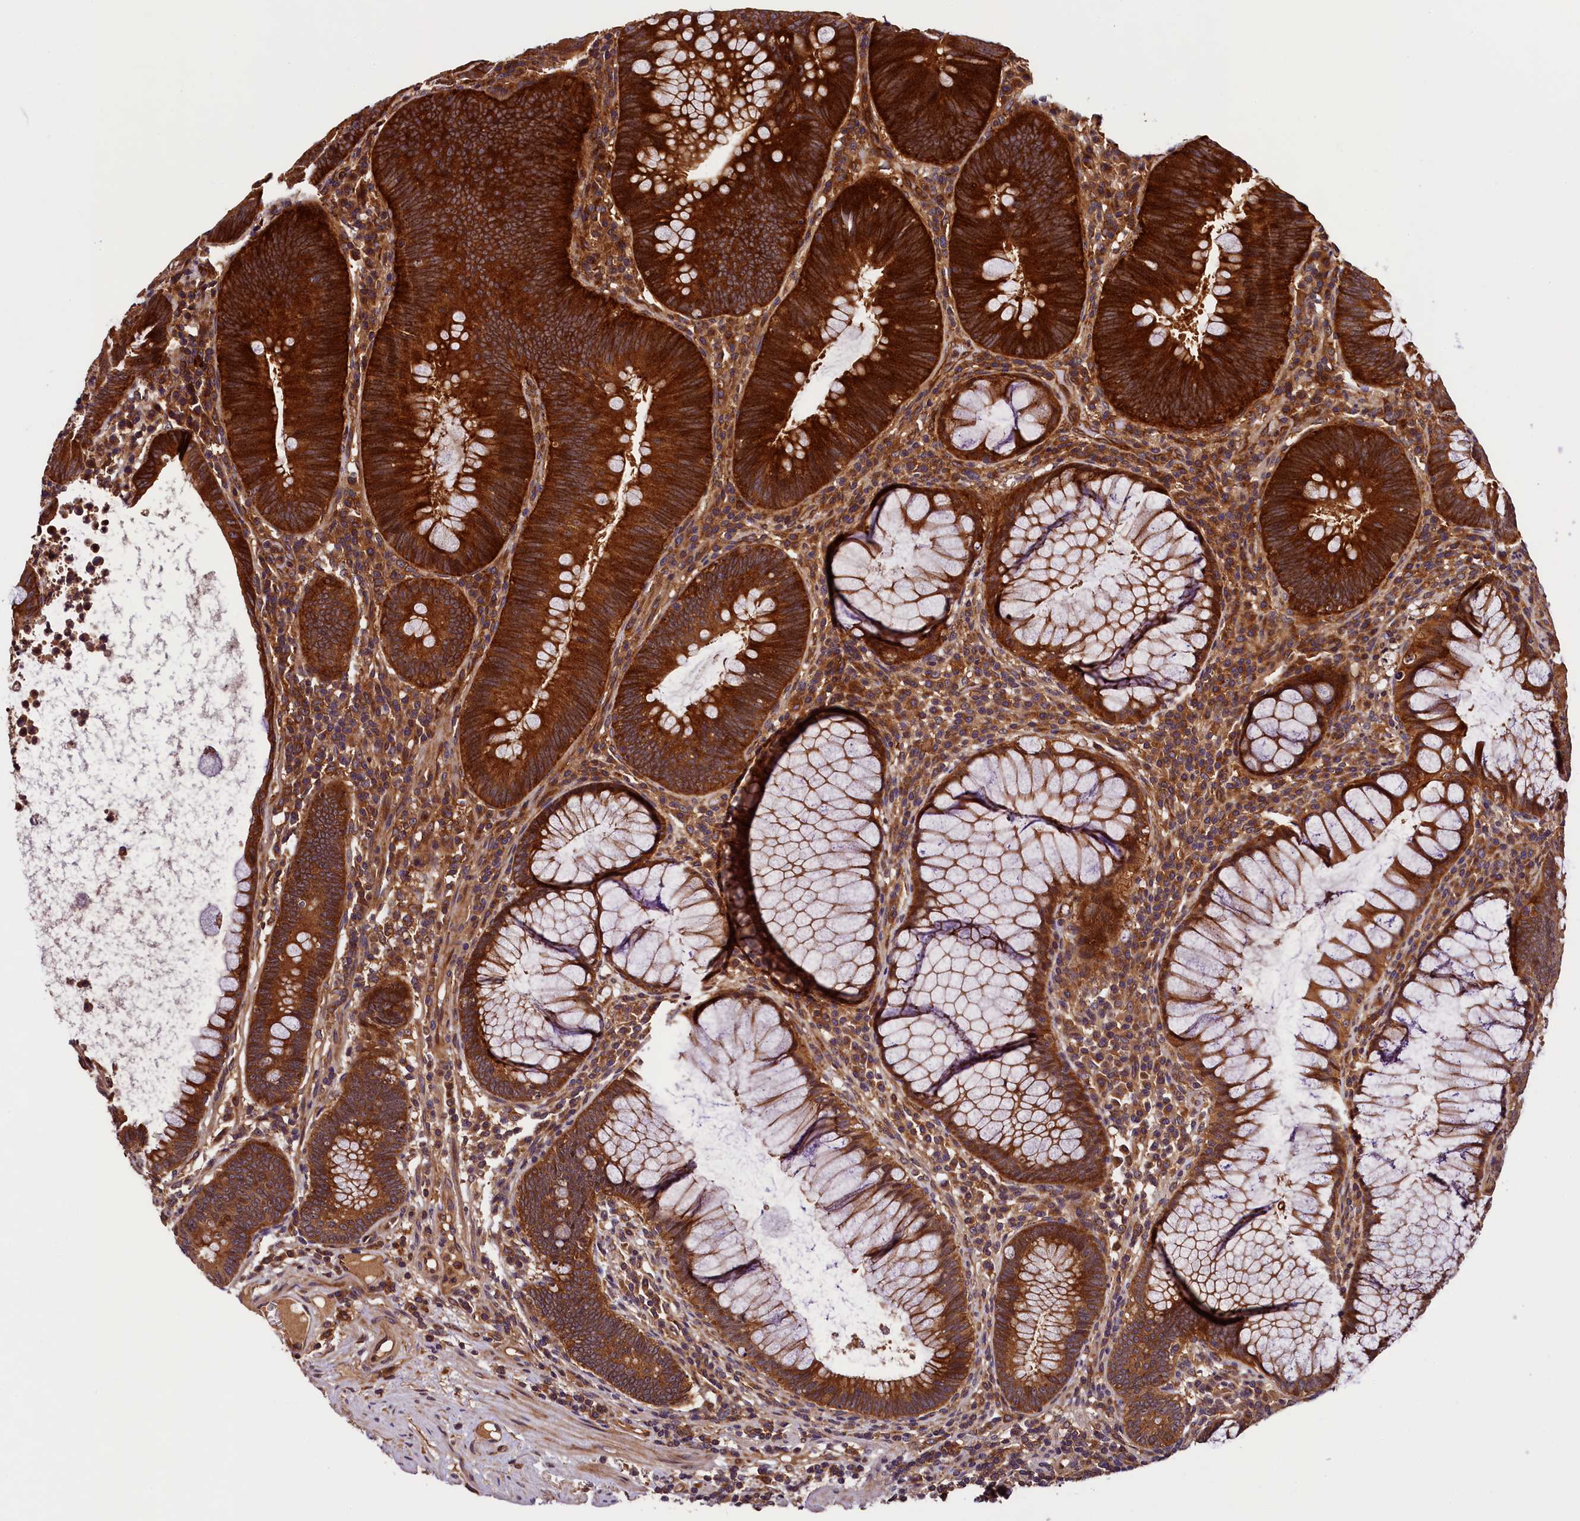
{"staining": {"intensity": "strong", "quantity": ">75%", "location": "cytoplasmic/membranous"}, "tissue": "colorectal cancer", "cell_type": "Tumor cells", "image_type": "cancer", "snomed": [{"axis": "morphology", "description": "Adenocarcinoma, NOS"}, {"axis": "topography", "description": "Rectum"}], "caption": "Tumor cells demonstrate strong cytoplasmic/membranous staining in about >75% of cells in adenocarcinoma (colorectal).", "gene": "VPS35", "patient": {"sex": "female", "age": 75}}